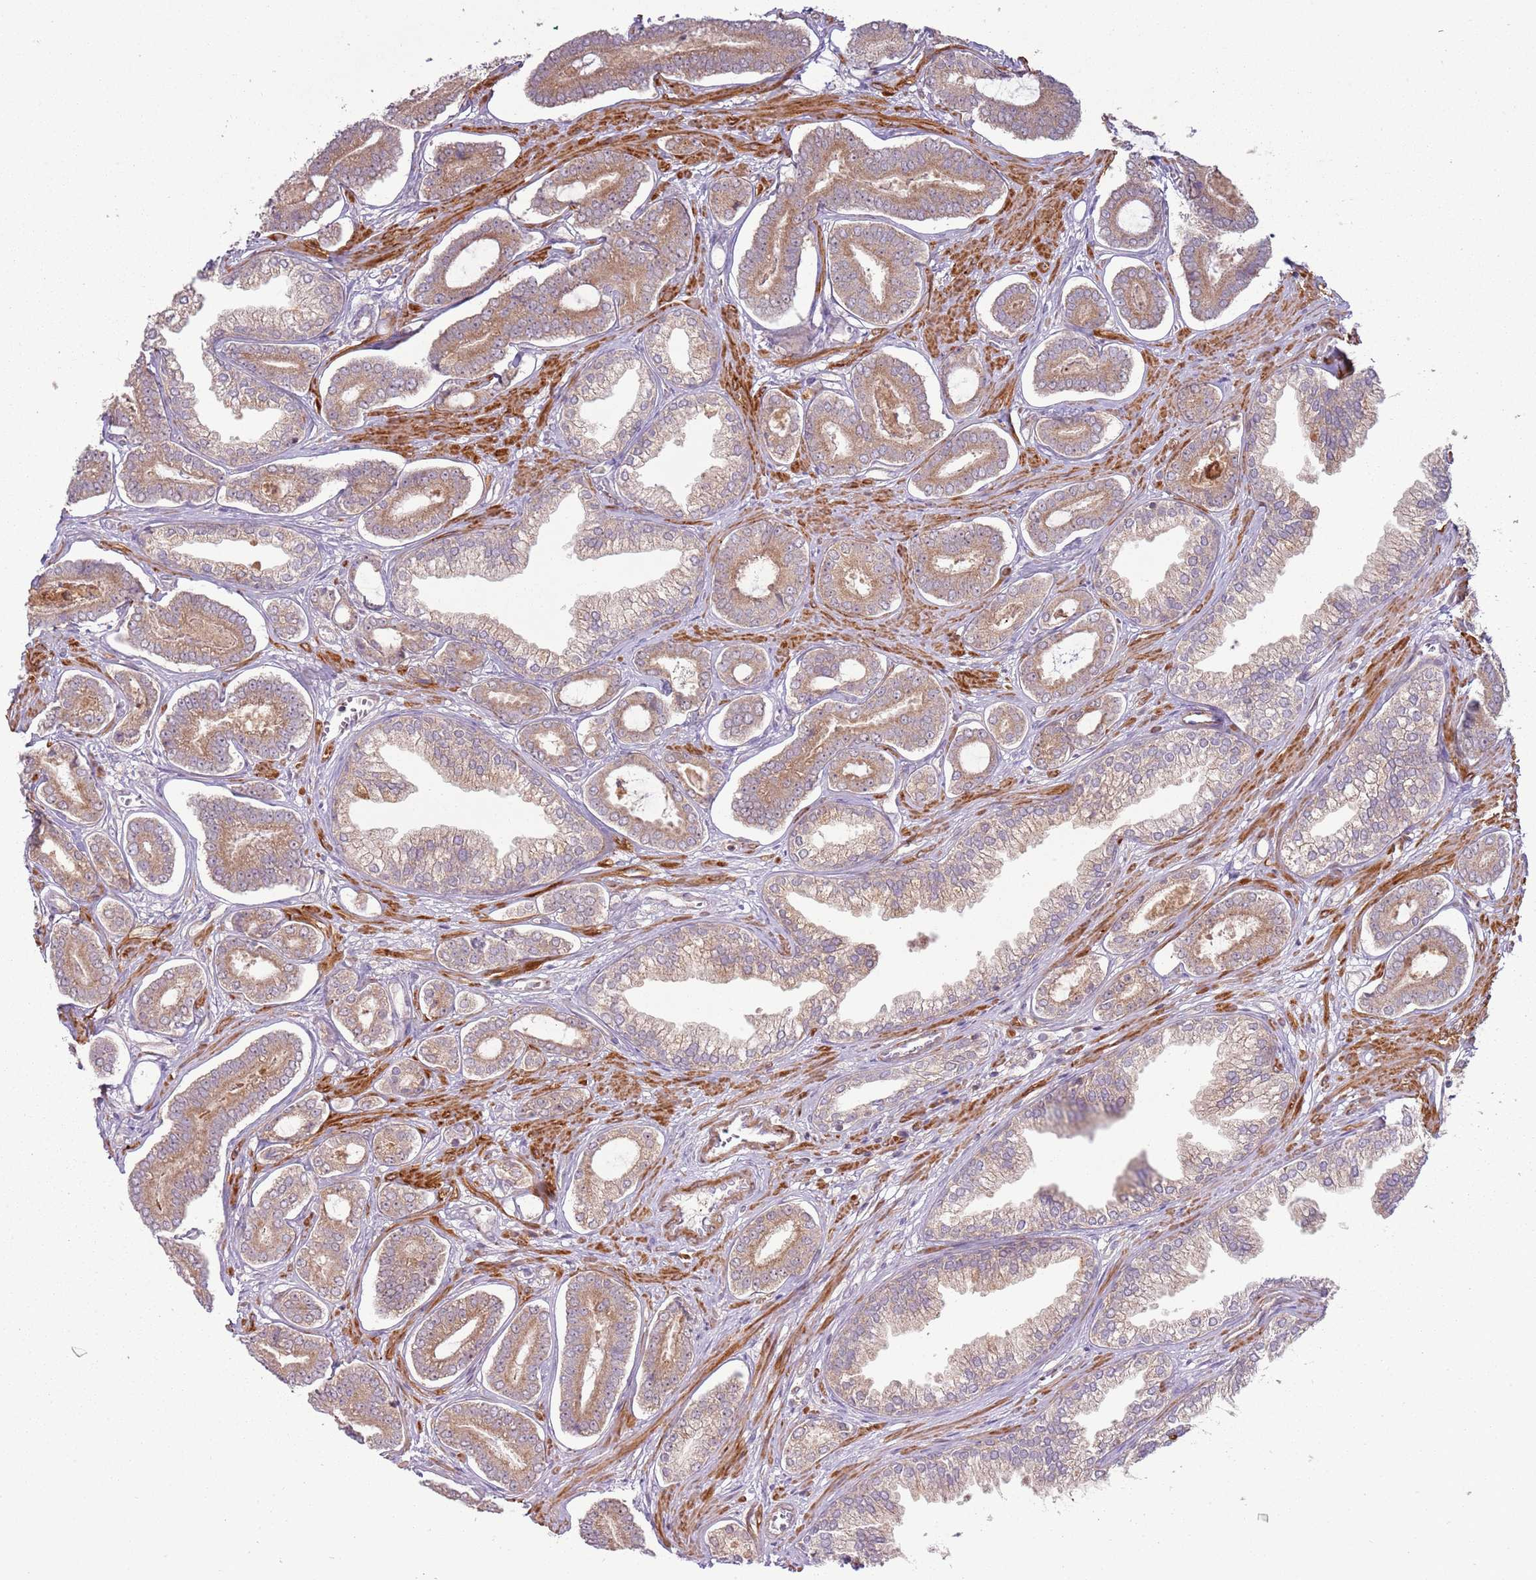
{"staining": {"intensity": "moderate", "quantity": ">75%", "location": "cytoplasmic/membranous"}, "tissue": "prostate cancer", "cell_type": "Tumor cells", "image_type": "cancer", "snomed": [{"axis": "morphology", "description": "Adenocarcinoma, NOS"}, {"axis": "topography", "description": "Prostate and seminal vesicle, NOS"}], "caption": "A brown stain highlights moderate cytoplasmic/membranous staining of a protein in human prostate adenocarcinoma tumor cells.", "gene": "DTD2", "patient": {"sex": "male", "age": 76}}